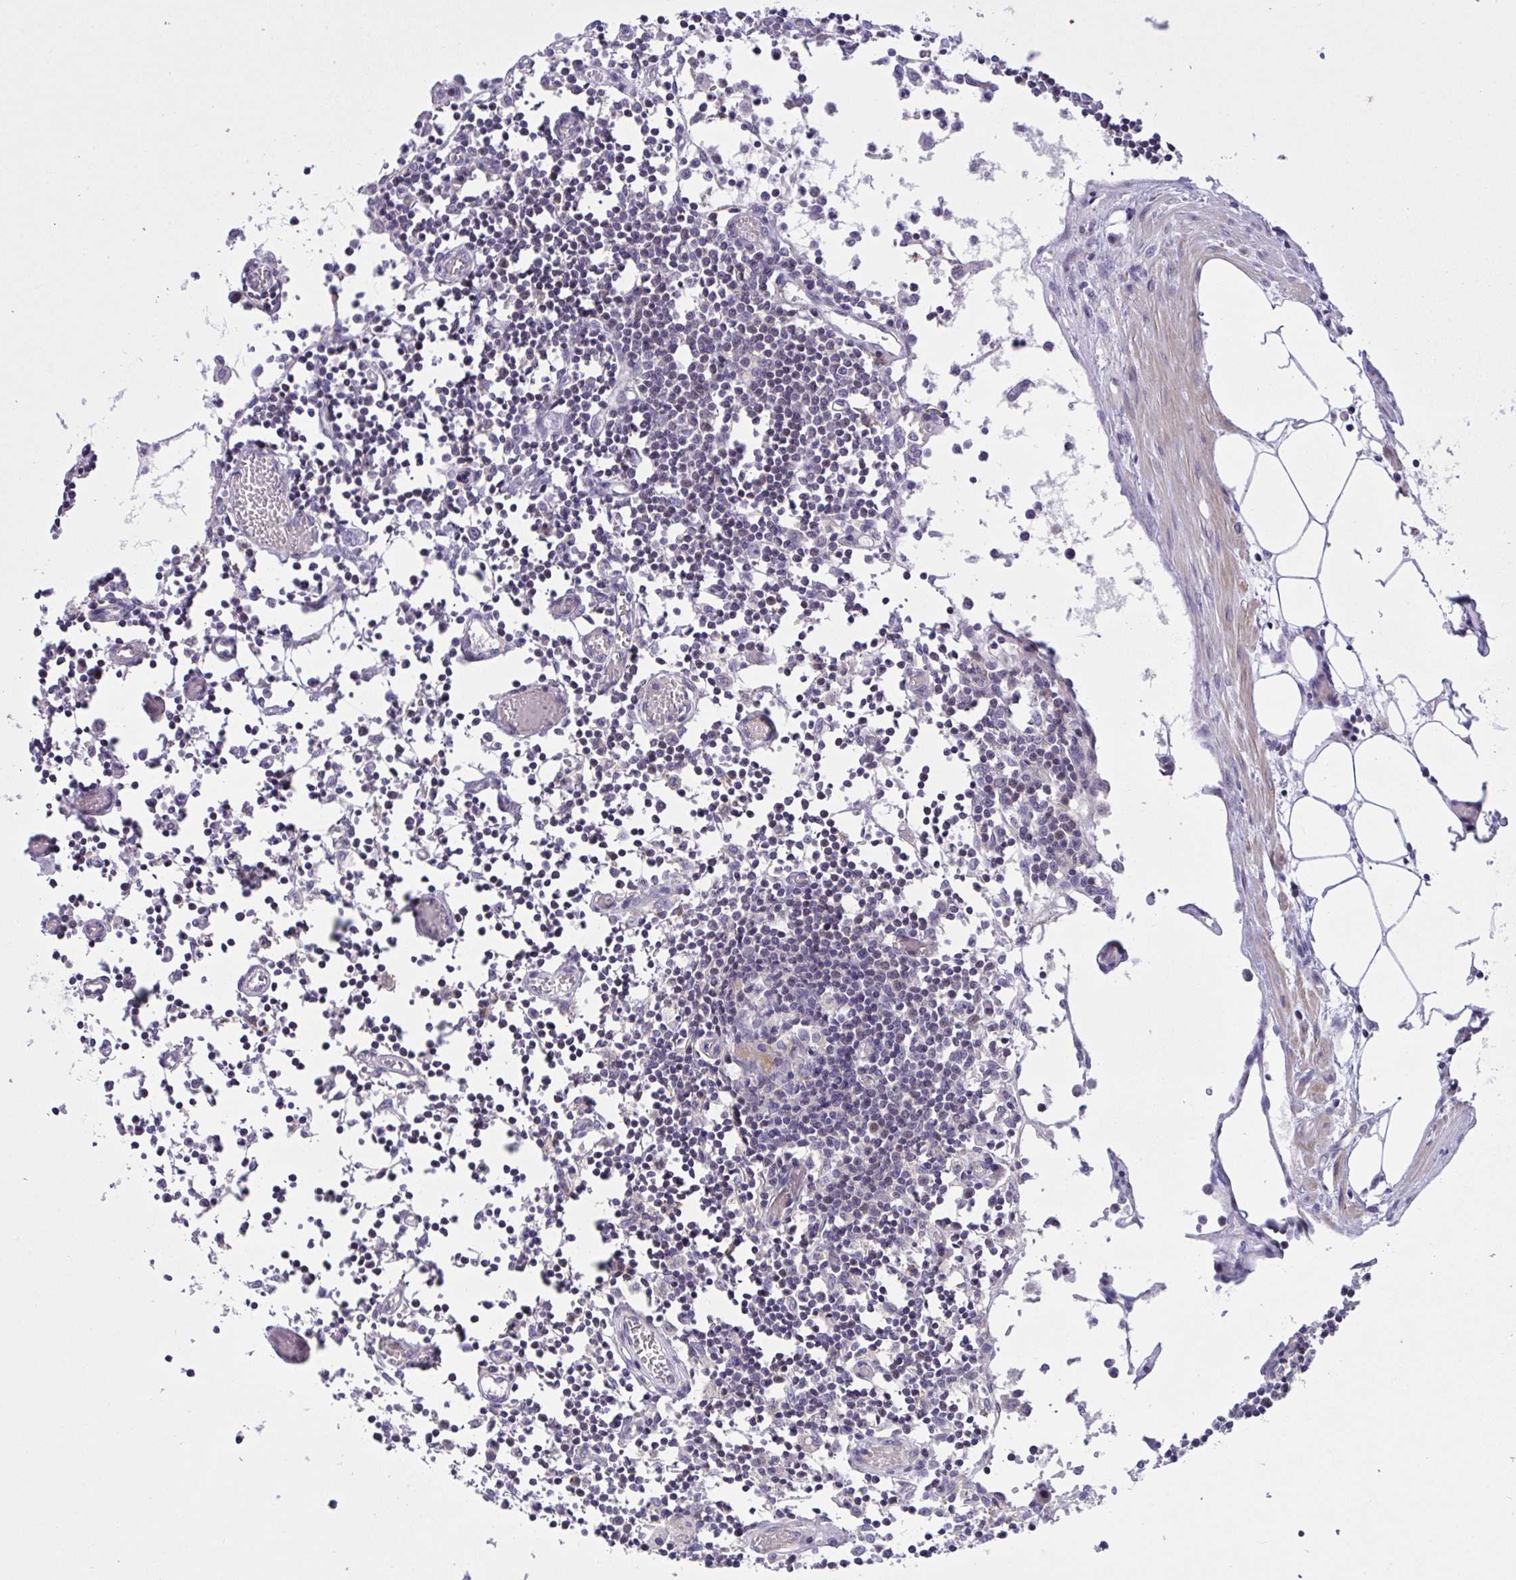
{"staining": {"intensity": "negative", "quantity": "none", "location": "none"}, "tissue": "lymph node", "cell_type": "Germinal center cells", "image_type": "normal", "snomed": [{"axis": "morphology", "description": "Normal tissue, NOS"}, {"axis": "topography", "description": "Lymph node"}], "caption": "DAB (3,3'-diaminobenzidine) immunohistochemical staining of normal lymph node reveals no significant positivity in germinal center cells. The staining was performed using DAB (3,3'-diaminobenzidine) to visualize the protein expression in brown, while the nuclei were stained in blue with hematoxylin (Magnification: 20x).", "gene": "WDR97", "patient": {"sex": "male", "age": 66}}